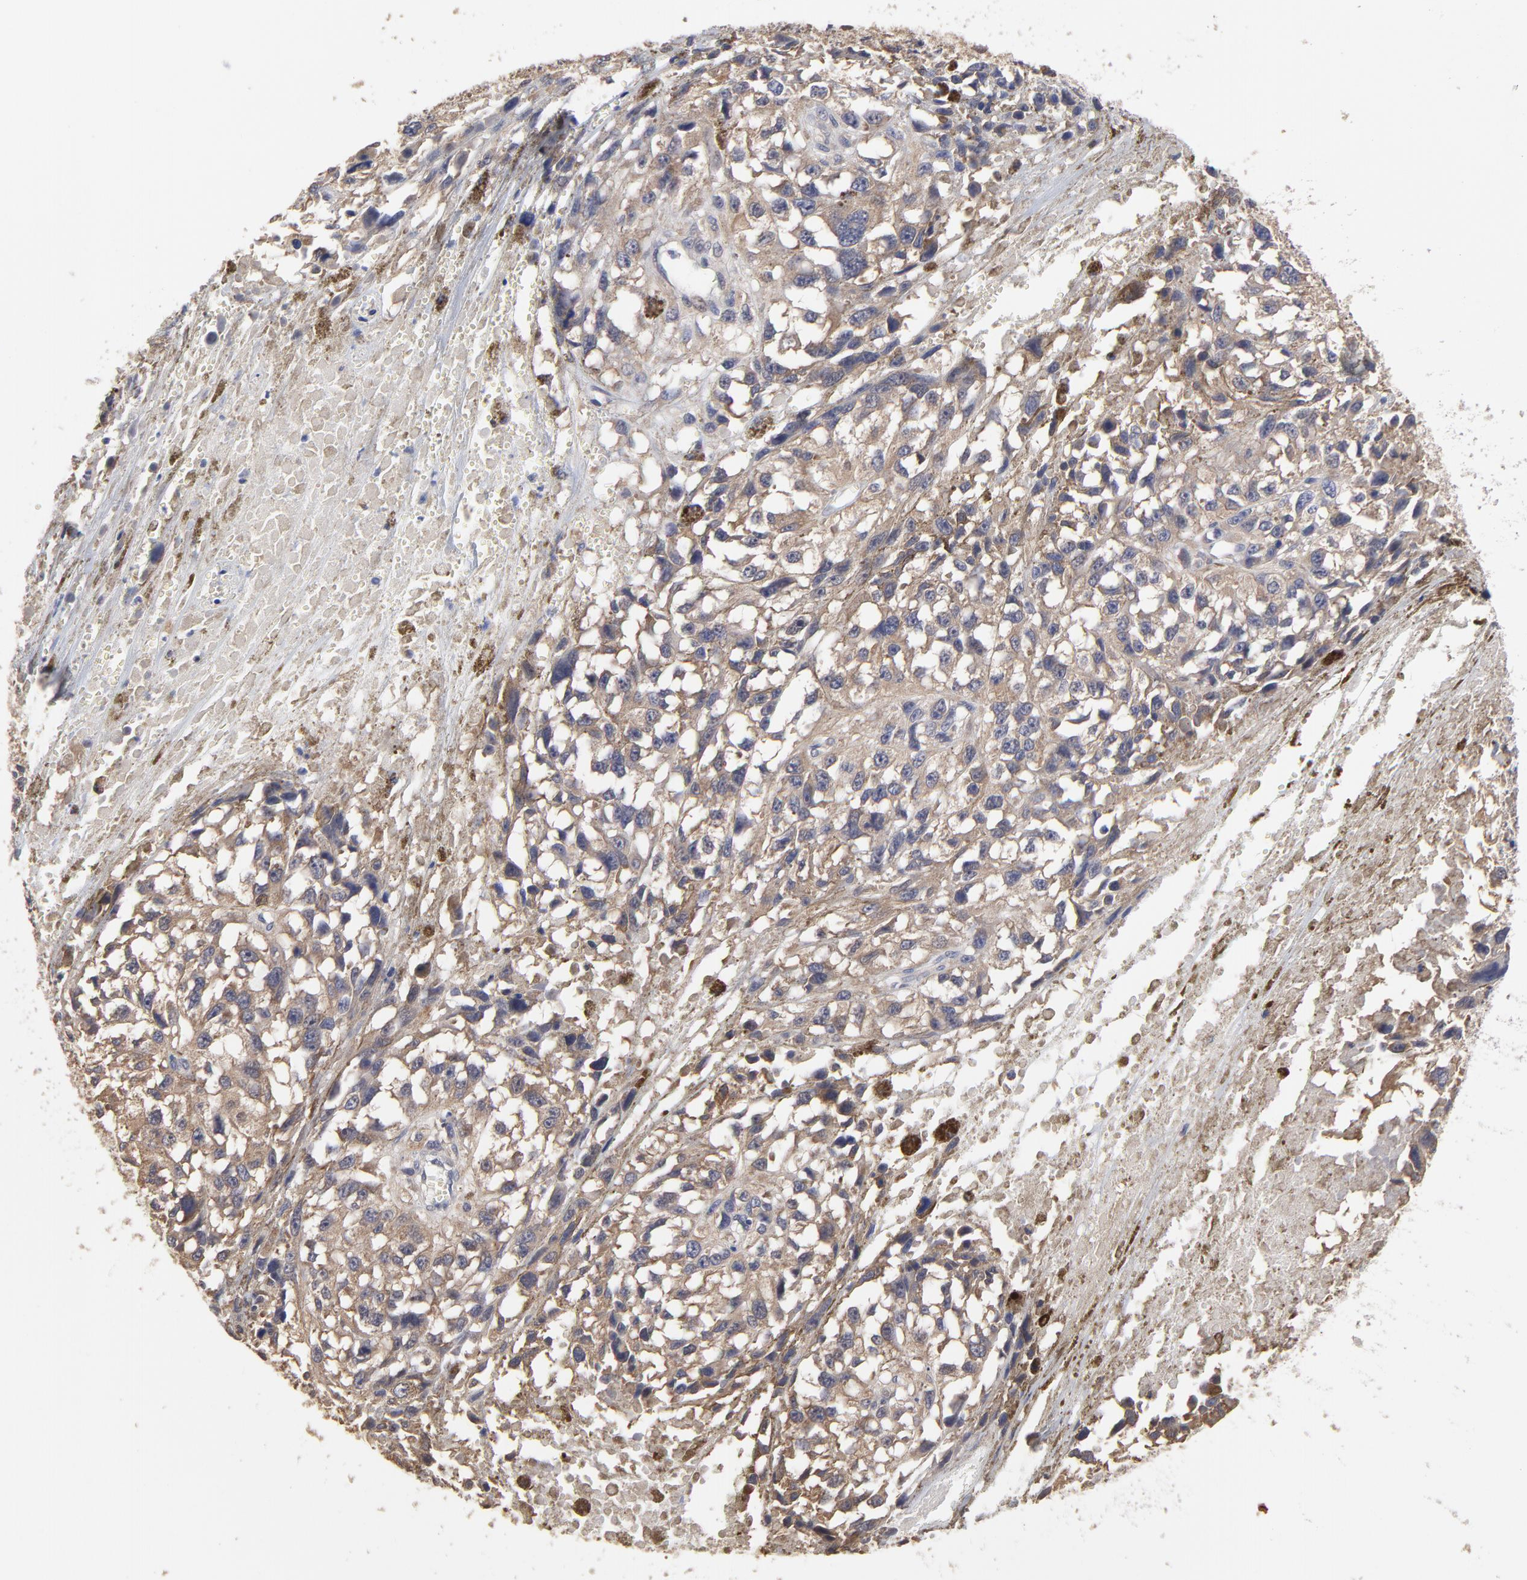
{"staining": {"intensity": "moderate", "quantity": ">75%", "location": "cytoplasmic/membranous"}, "tissue": "melanoma", "cell_type": "Tumor cells", "image_type": "cancer", "snomed": [{"axis": "morphology", "description": "Malignant melanoma, Metastatic site"}, {"axis": "topography", "description": "Lymph node"}], "caption": "Immunohistochemical staining of human melanoma shows medium levels of moderate cytoplasmic/membranous protein staining in about >75% of tumor cells.", "gene": "CCT2", "patient": {"sex": "male", "age": 59}}